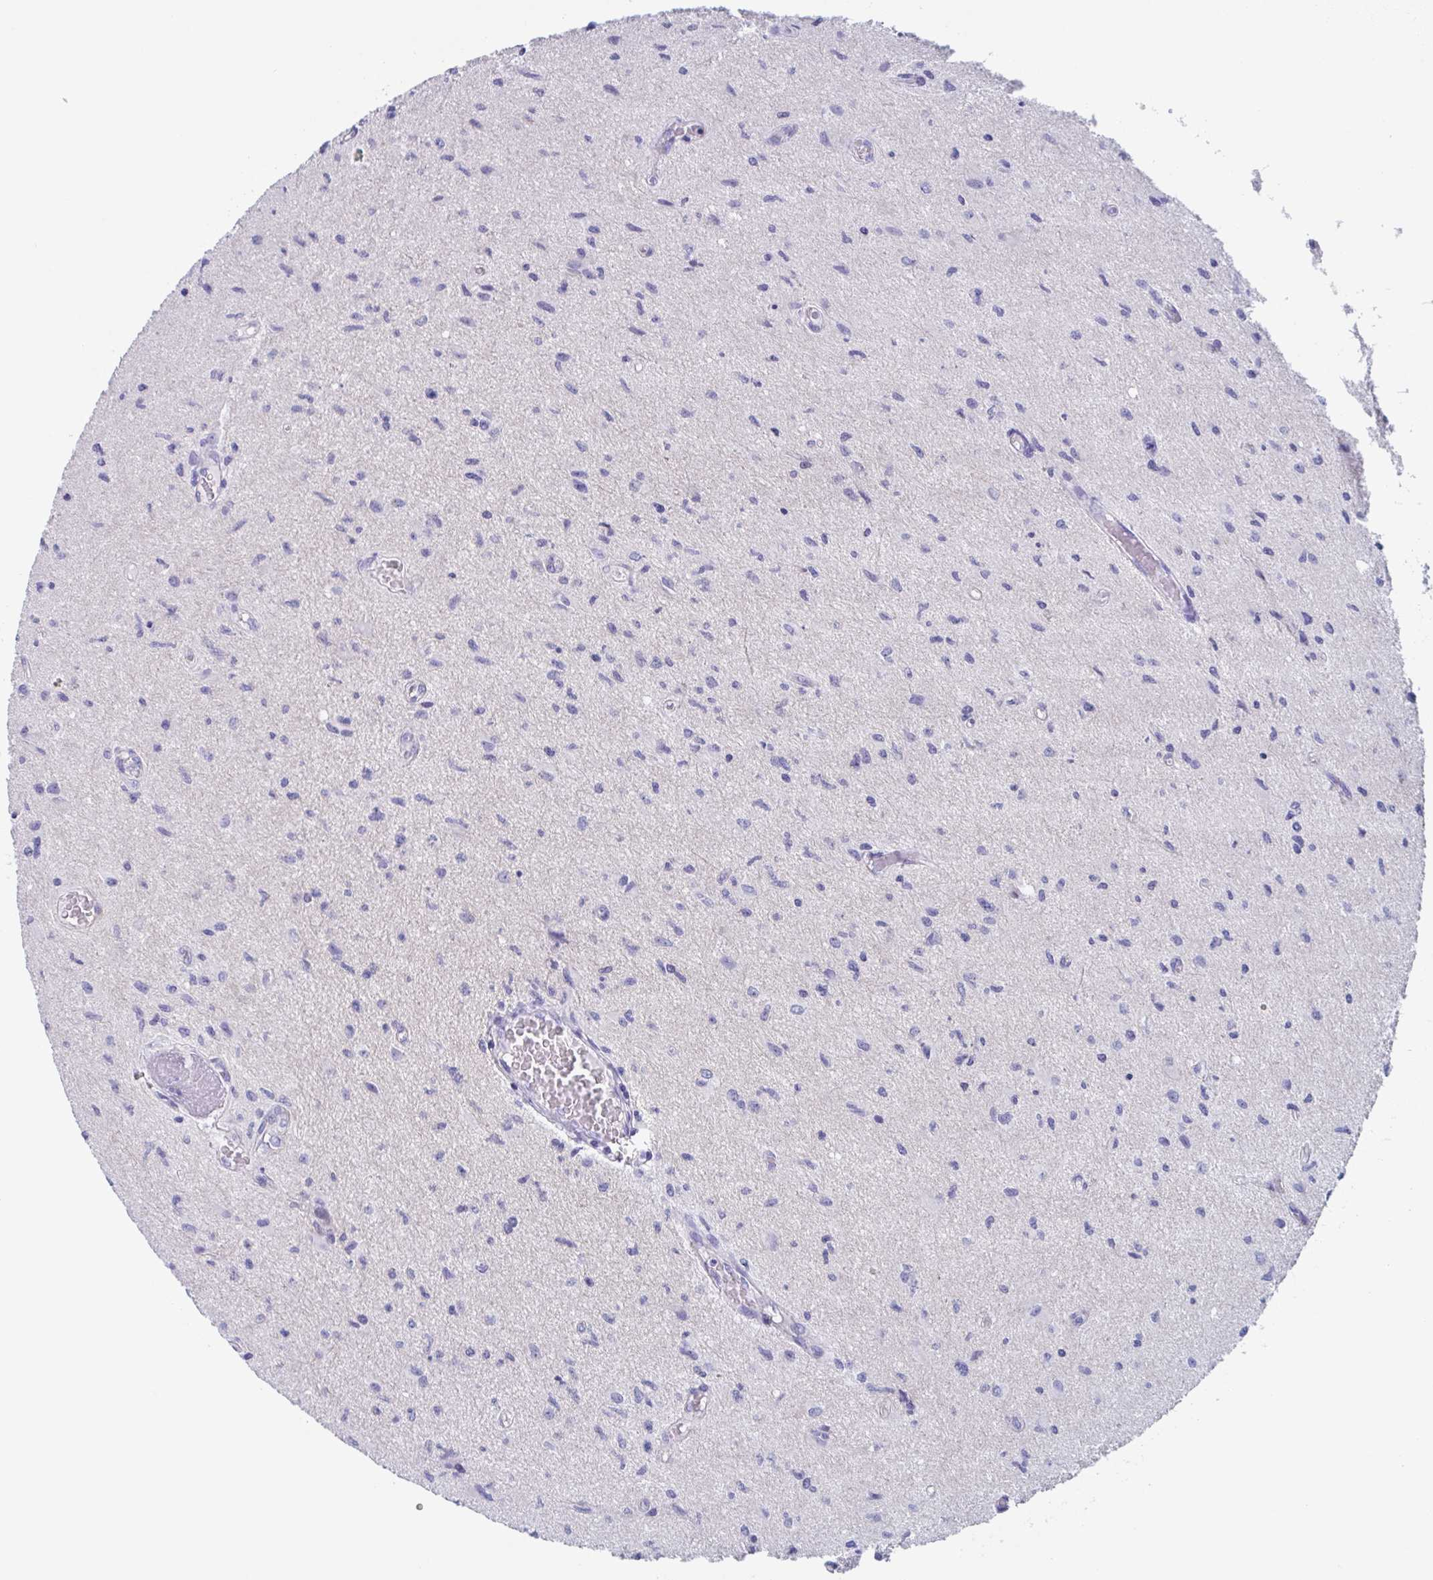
{"staining": {"intensity": "negative", "quantity": "none", "location": "none"}, "tissue": "glioma", "cell_type": "Tumor cells", "image_type": "cancer", "snomed": [{"axis": "morphology", "description": "Glioma, malignant, High grade"}, {"axis": "topography", "description": "Brain"}], "caption": "Immunohistochemistry histopathology image of neoplastic tissue: human glioma stained with DAB exhibits no significant protein expression in tumor cells. Nuclei are stained in blue.", "gene": "ZPBP", "patient": {"sex": "male", "age": 67}}